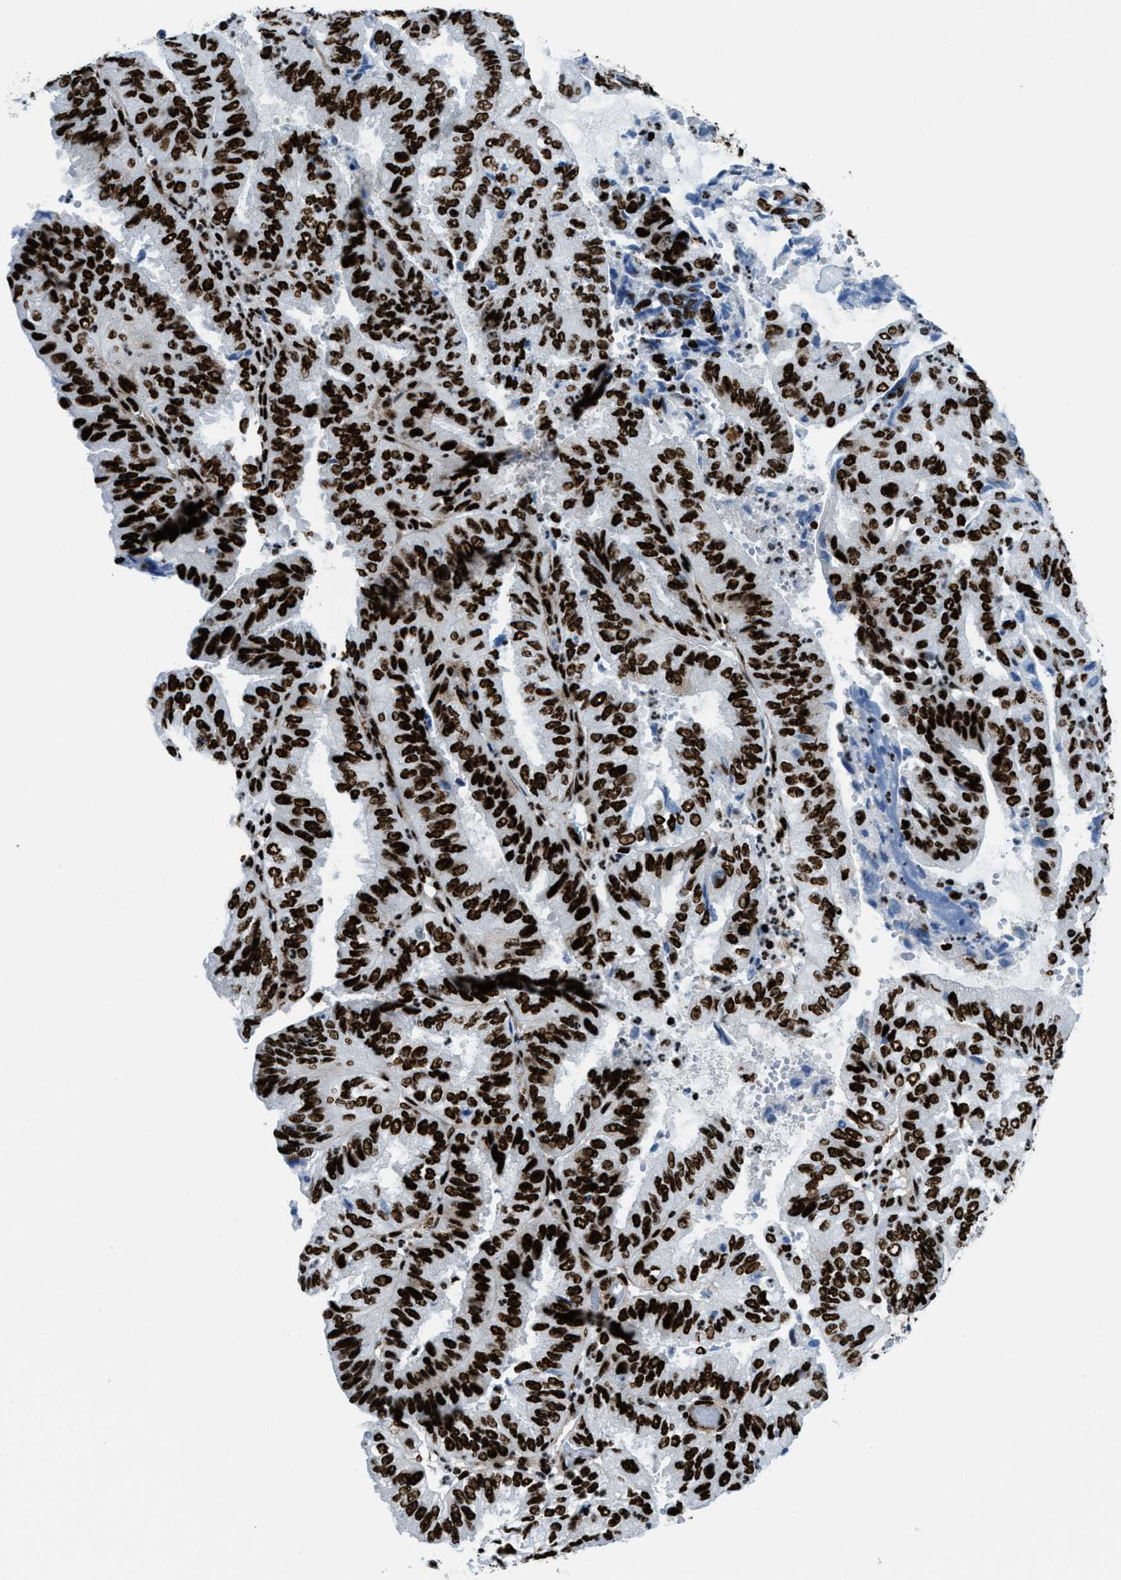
{"staining": {"intensity": "strong", "quantity": ">75%", "location": "nuclear"}, "tissue": "endometrial cancer", "cell_type": "Tumor cells", "image_type": "cancer", "snomed": [{"axis": "morphology", "description": "Adenocarcinoma, NOS"}, {"axis": "topography", "description": "Uterus"}], "caption": "Protein expression analysis of endometrial cancer shows strong nuclear positivity in about >75% of tumor cells. The staining is performed using DAB brown chromogen to label protein expression. The nuclei are counter-stained blue using hematoxylin.", "gene": "NONO", "patient": {"sex": "female", "age": 60}}